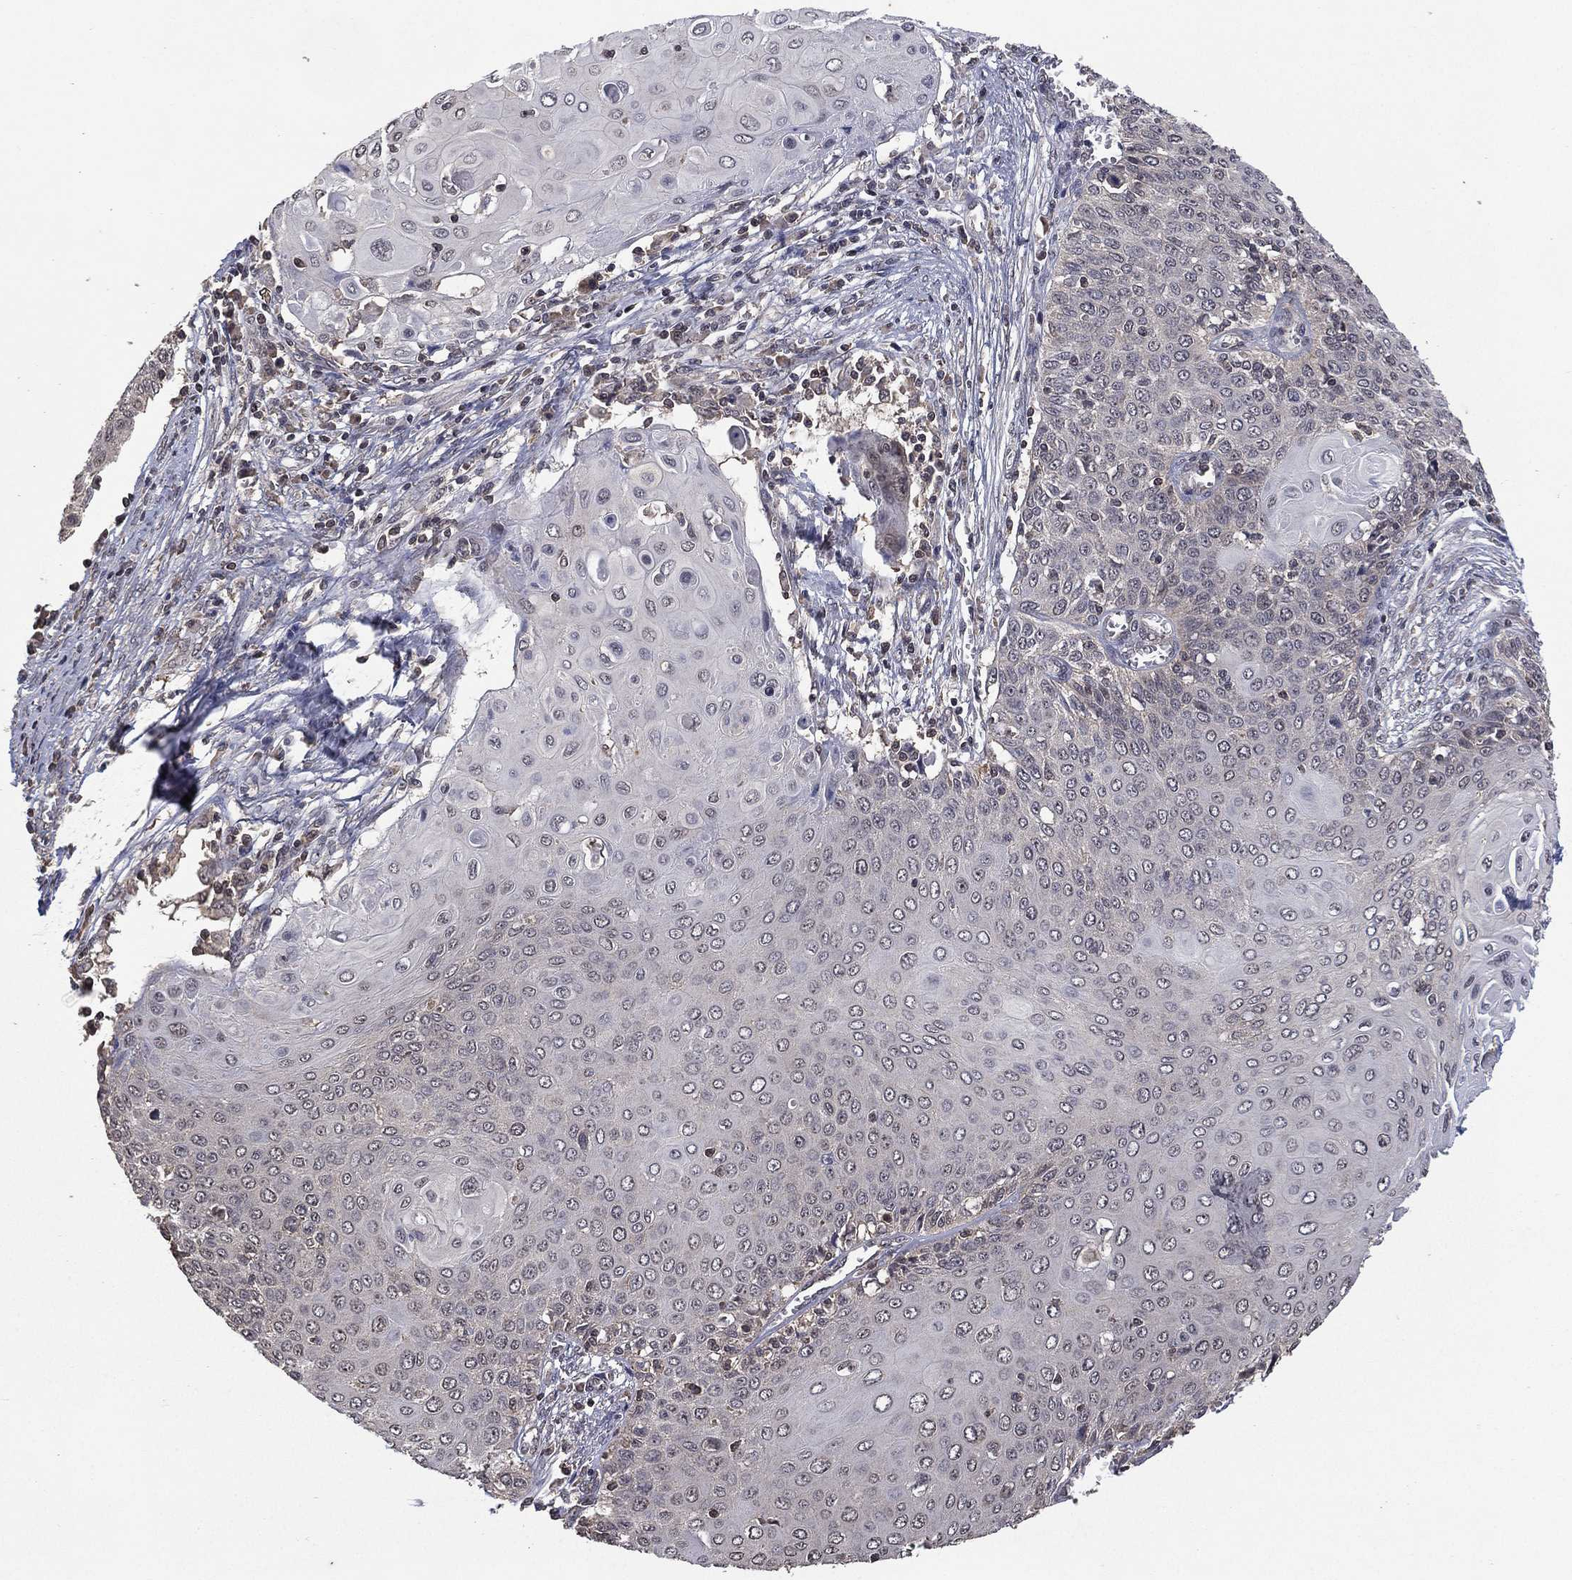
{"staining": {"intensity": "negative", "quantity": "none", "location": "none"}, "tissue": "cervical cancer", "cell_type": "Tumor cells", "image_type": "cancer", "snomed": [{"axis": "morphology", "description": "Squamous cell carcinoma, NOS"}, {"axis": "topography", "description": "Cervix"}], "caption": "High power microscopy image of an immunohistochemistry image of squamous cell carcinoma (cervical), revealing no significant positivity in tumor cells.", "gene": "NELFCD", "patient": {"sex": "female", "age": 39}}